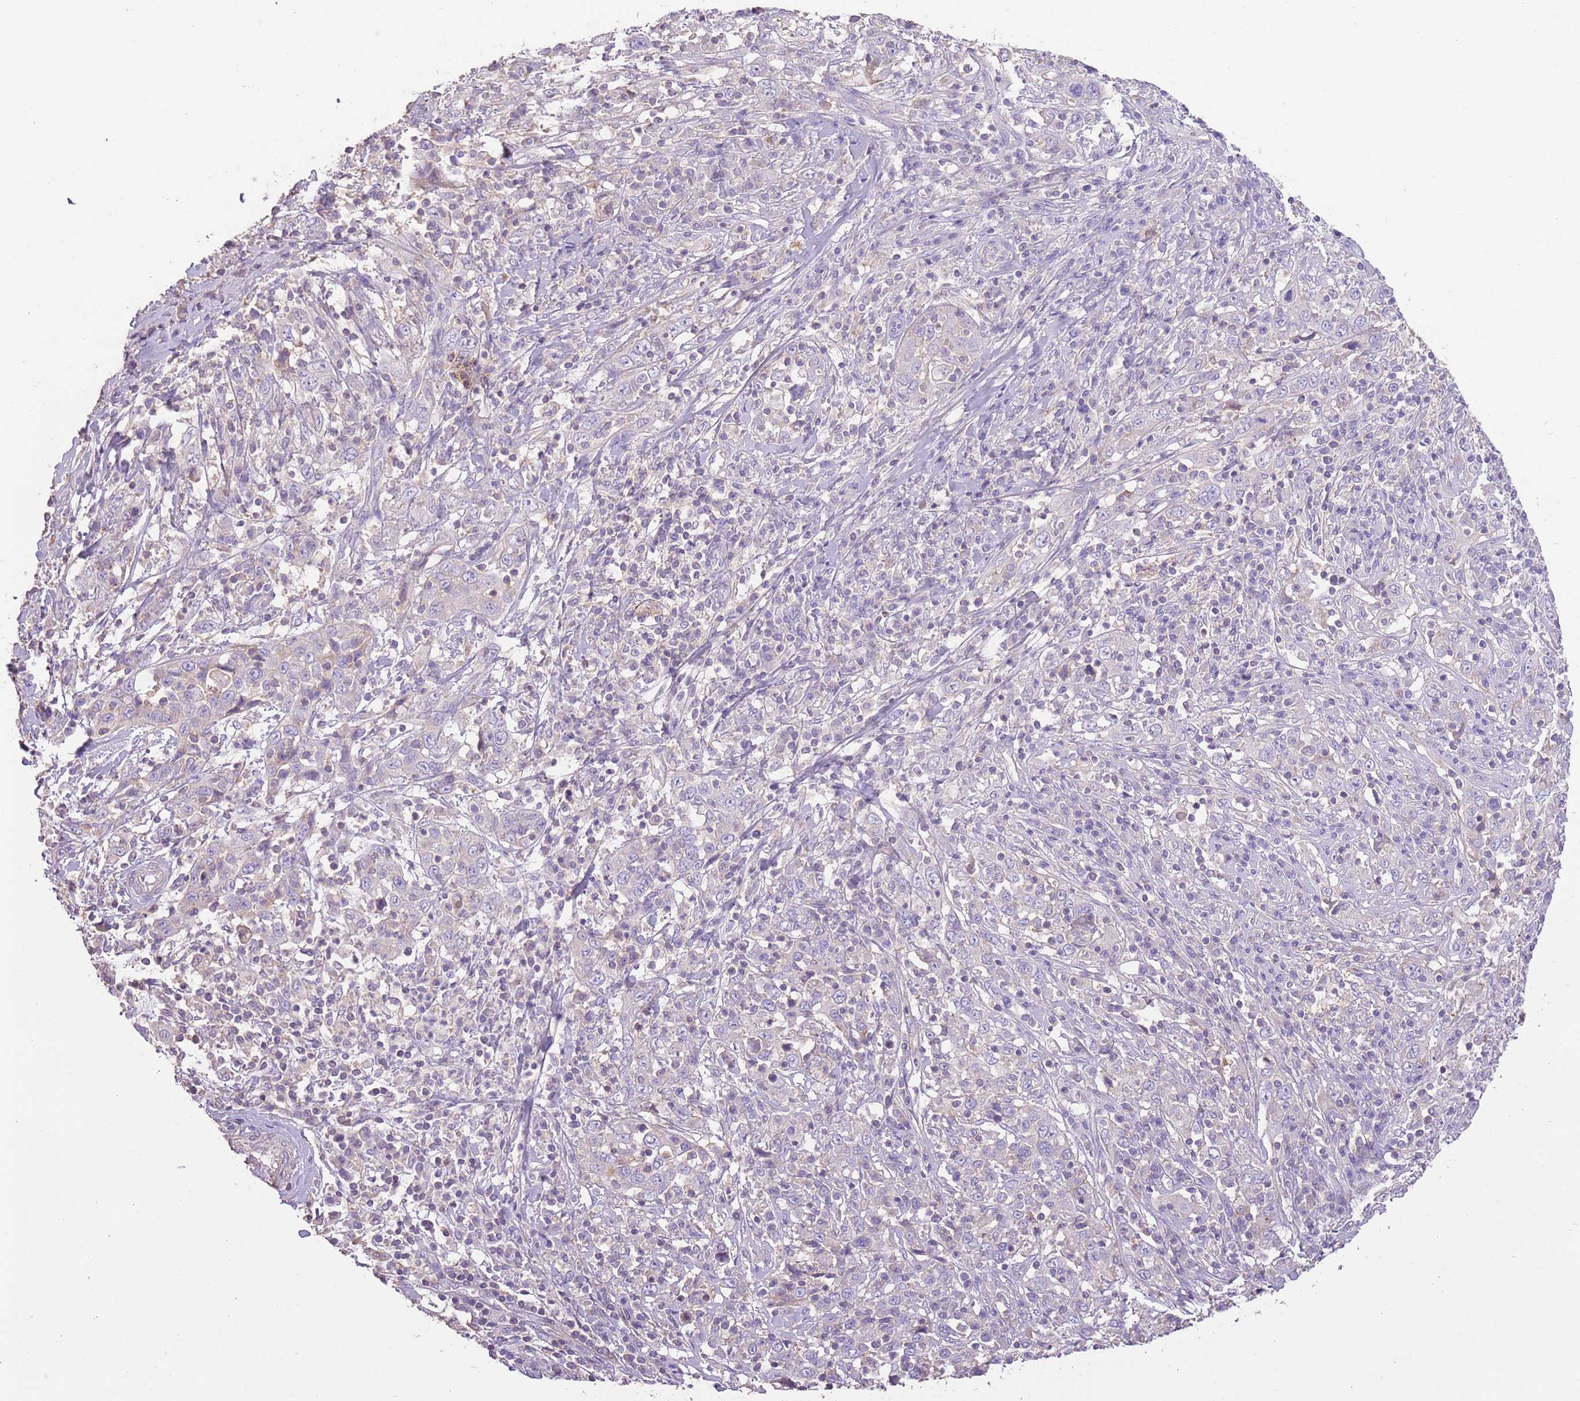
{"staining": {"intensity": "negative", "quantity": "none", "location": "none"}, "tissue": "cervical cancer", "cell_type": "Tumor cells", "image_type": "cancer", "snomed": [{"axis": "morphology", "description": "Squamous cell carcinoma, NOS"}, {"axis": "topography", "description": "Cervix"}], "caption": "High magnification brightfield microscopy of cervical cancer stained with DAB (3,3'-diaminobenzidine) (brown) and counterstained with hematoxylin (blue): tumor cells show no significant staining.", "gene": "SFTPA1", "patient": {"sex": "female", "age": 46}}